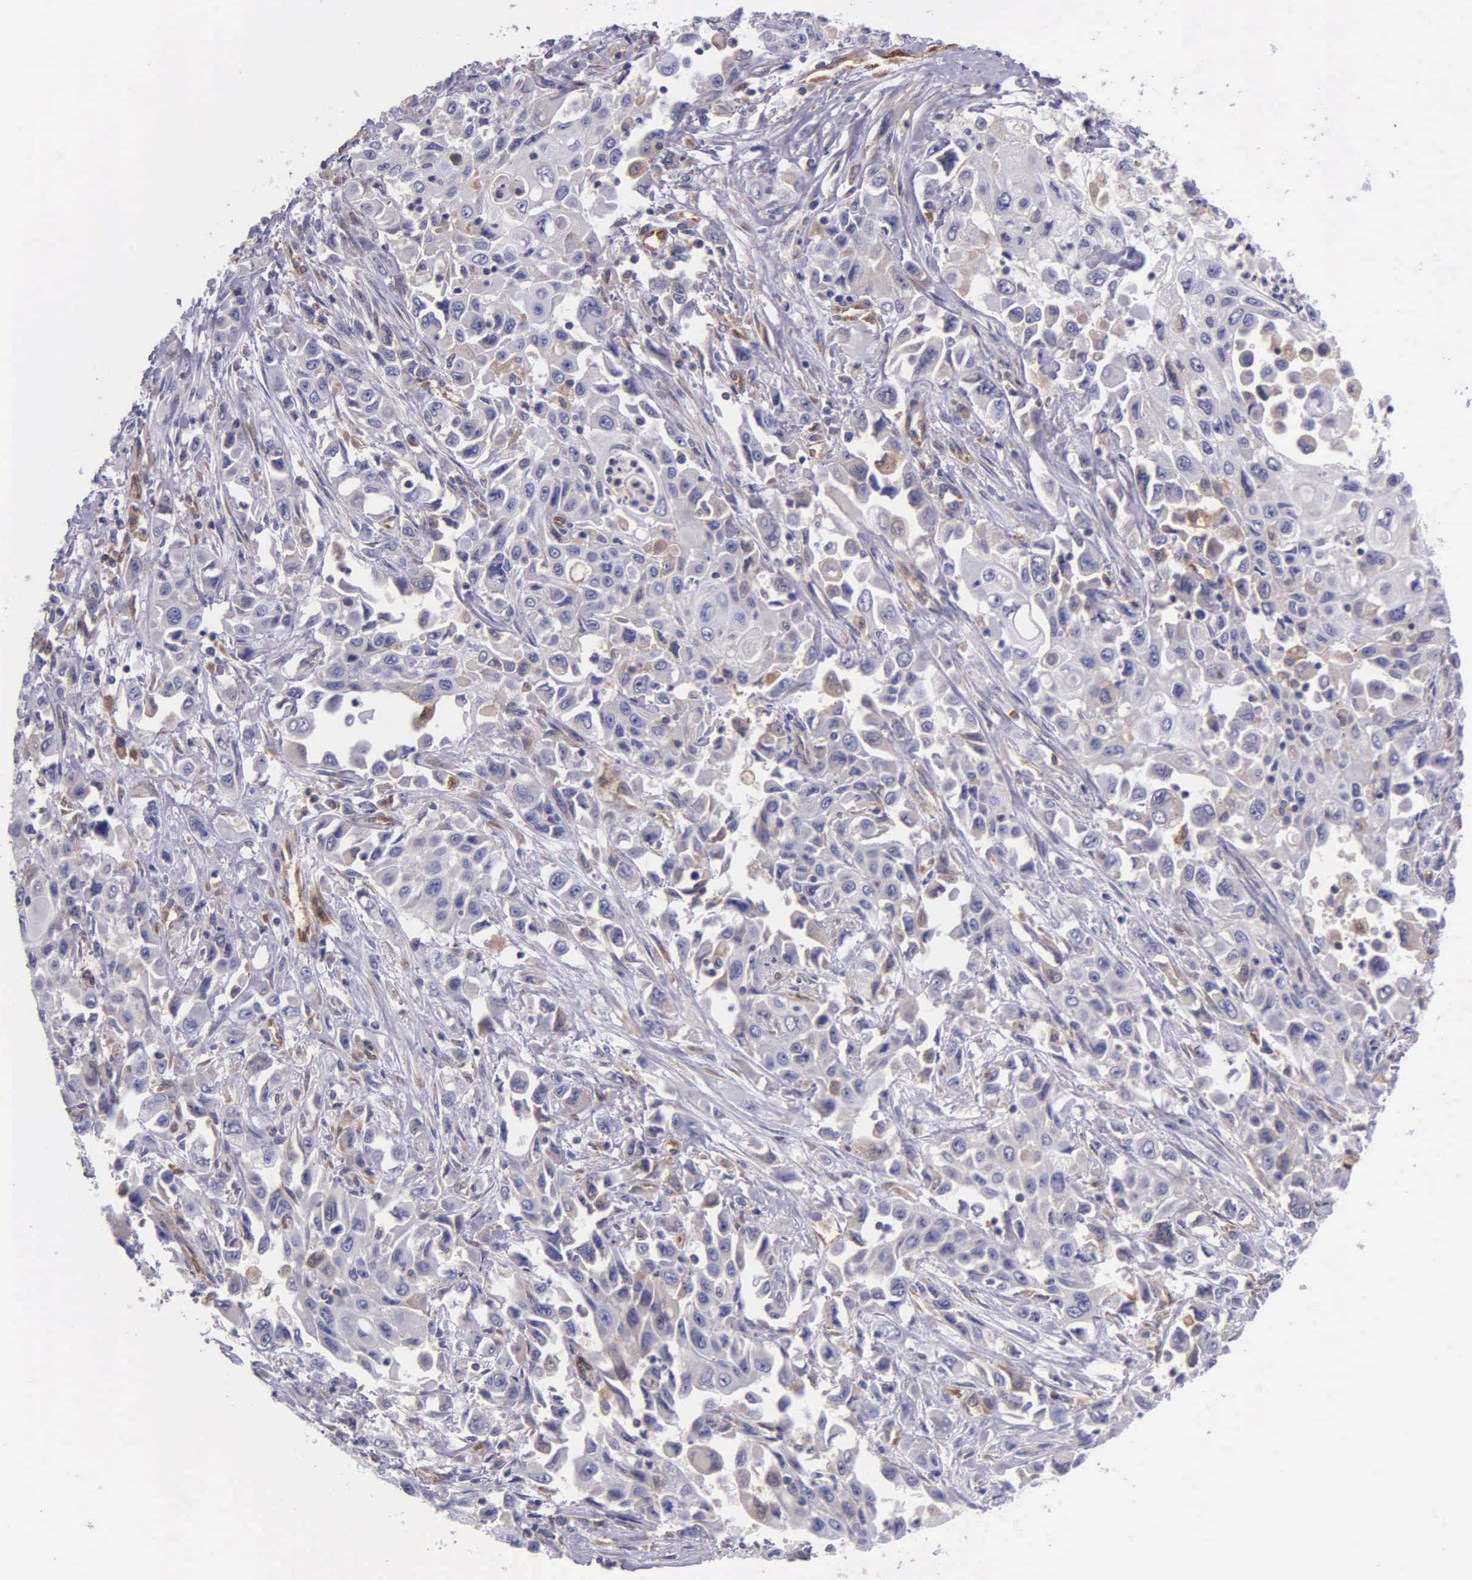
{"staining": {"intensity": "negative", "quantity": "none", "location": "none"}, "tissue": "pancreatic cancer", "cell_type": "Tumor cells", "image_type": "cancer", "snomed": [{"axis": "morphology", "description": "Adenocarcinoma, NOS"}, {"axis": "topography", "description": "Pancreas"}], "caption": "Pancreatic cancer (adenocarcinoma) was stained to show a protein in brown. There is no significant positivity in tumor cells.", "gene": "GMPR2", "patient": {"sex": "male", "age": 70}}